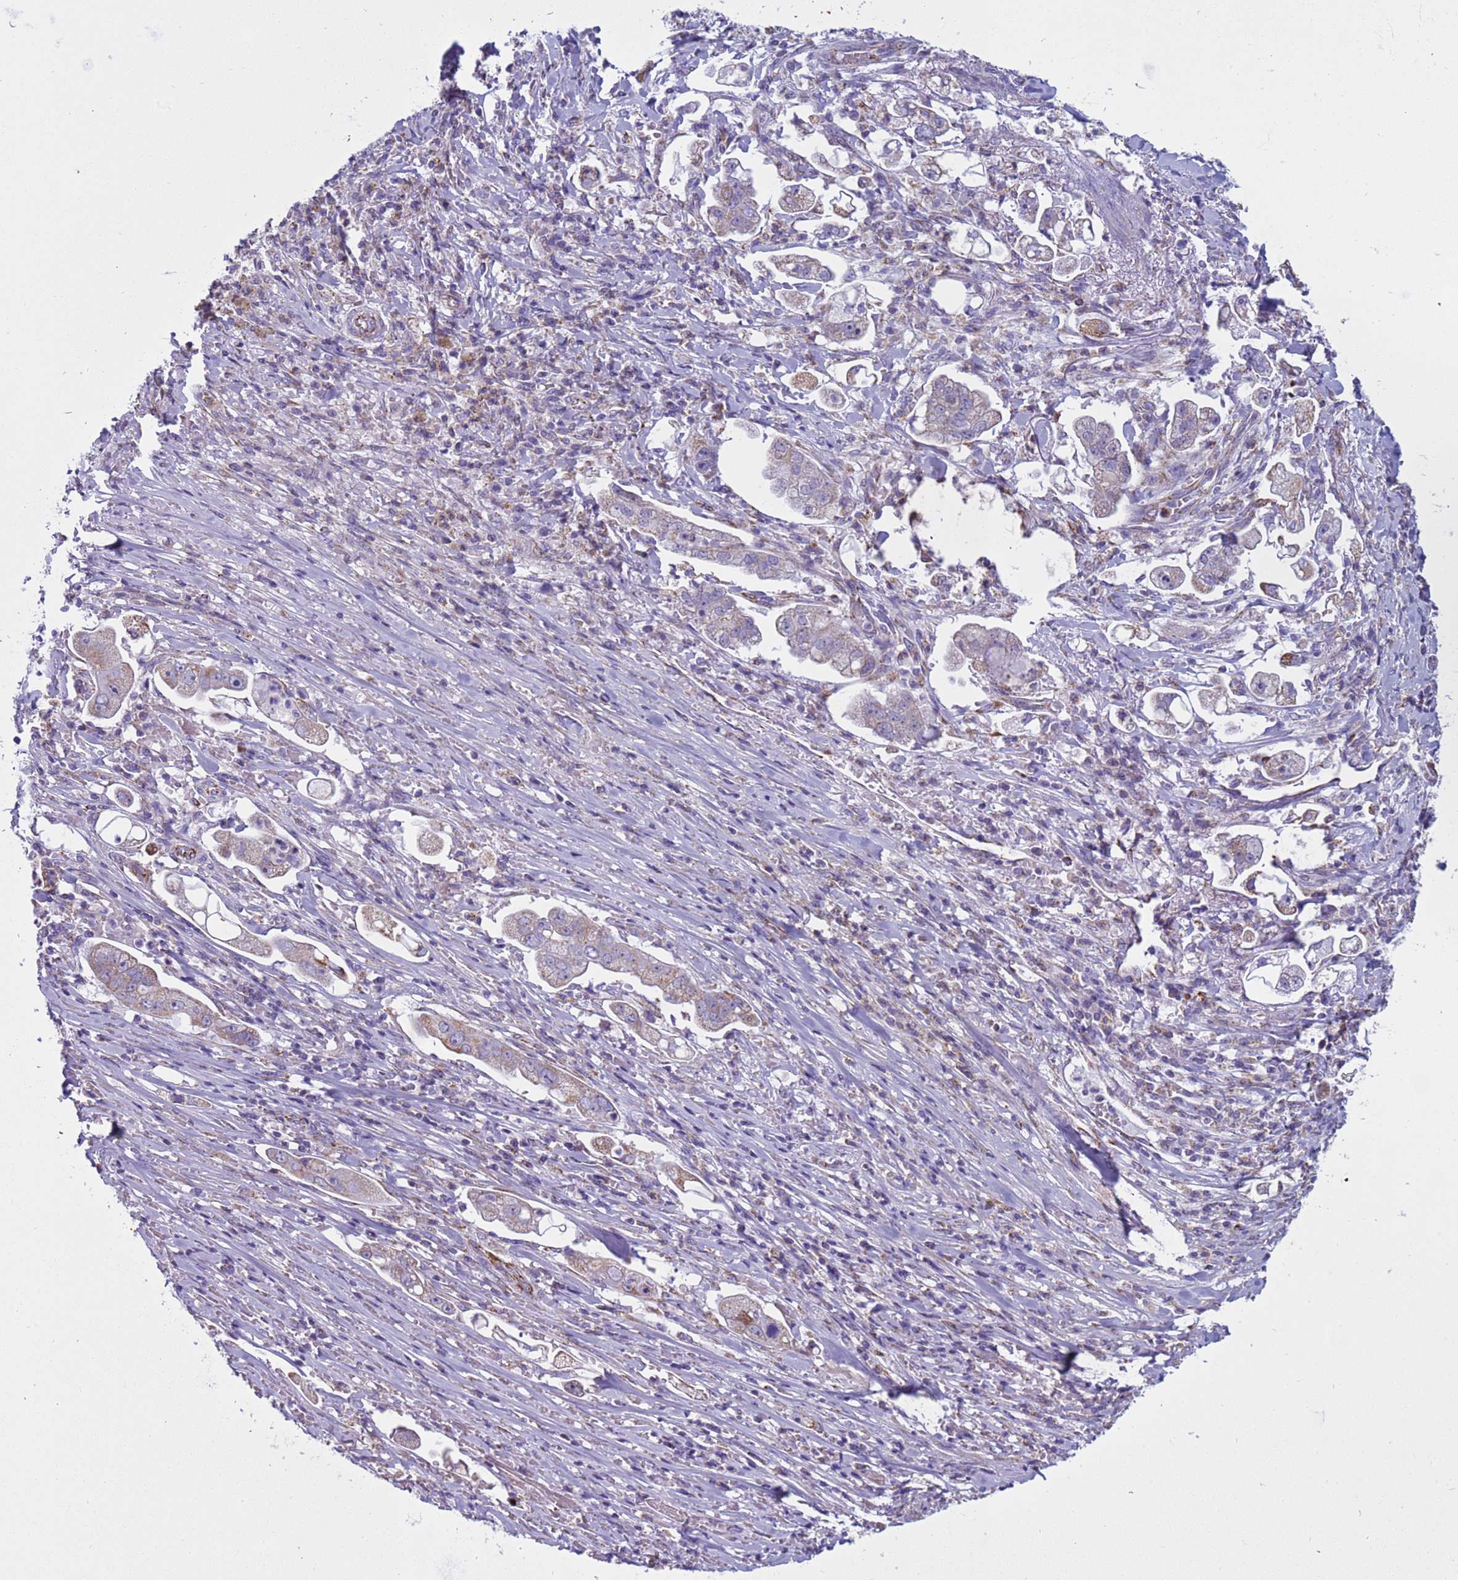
{"staining": {"intensity": "moderate", "quantity": "<25%", "location": "cytoplasmic/membranous"}, "tissue": "stomach cancer", "cell_type": "Tumor cells", "image_type": "cancer", "snomed": [{"axis": "morphology", "description": "Adenocarcinoma, NOS"}, {"axis": "topography", "description": "Stomach"}], "caption": "Immunohistochemical staining of stomach cancer shows low levels of moderate cytoplasmic/membranous positivity in about <25% of tumor cells.", "gene": "NCALD", "patient": {"sex": "male", "age": 62}}